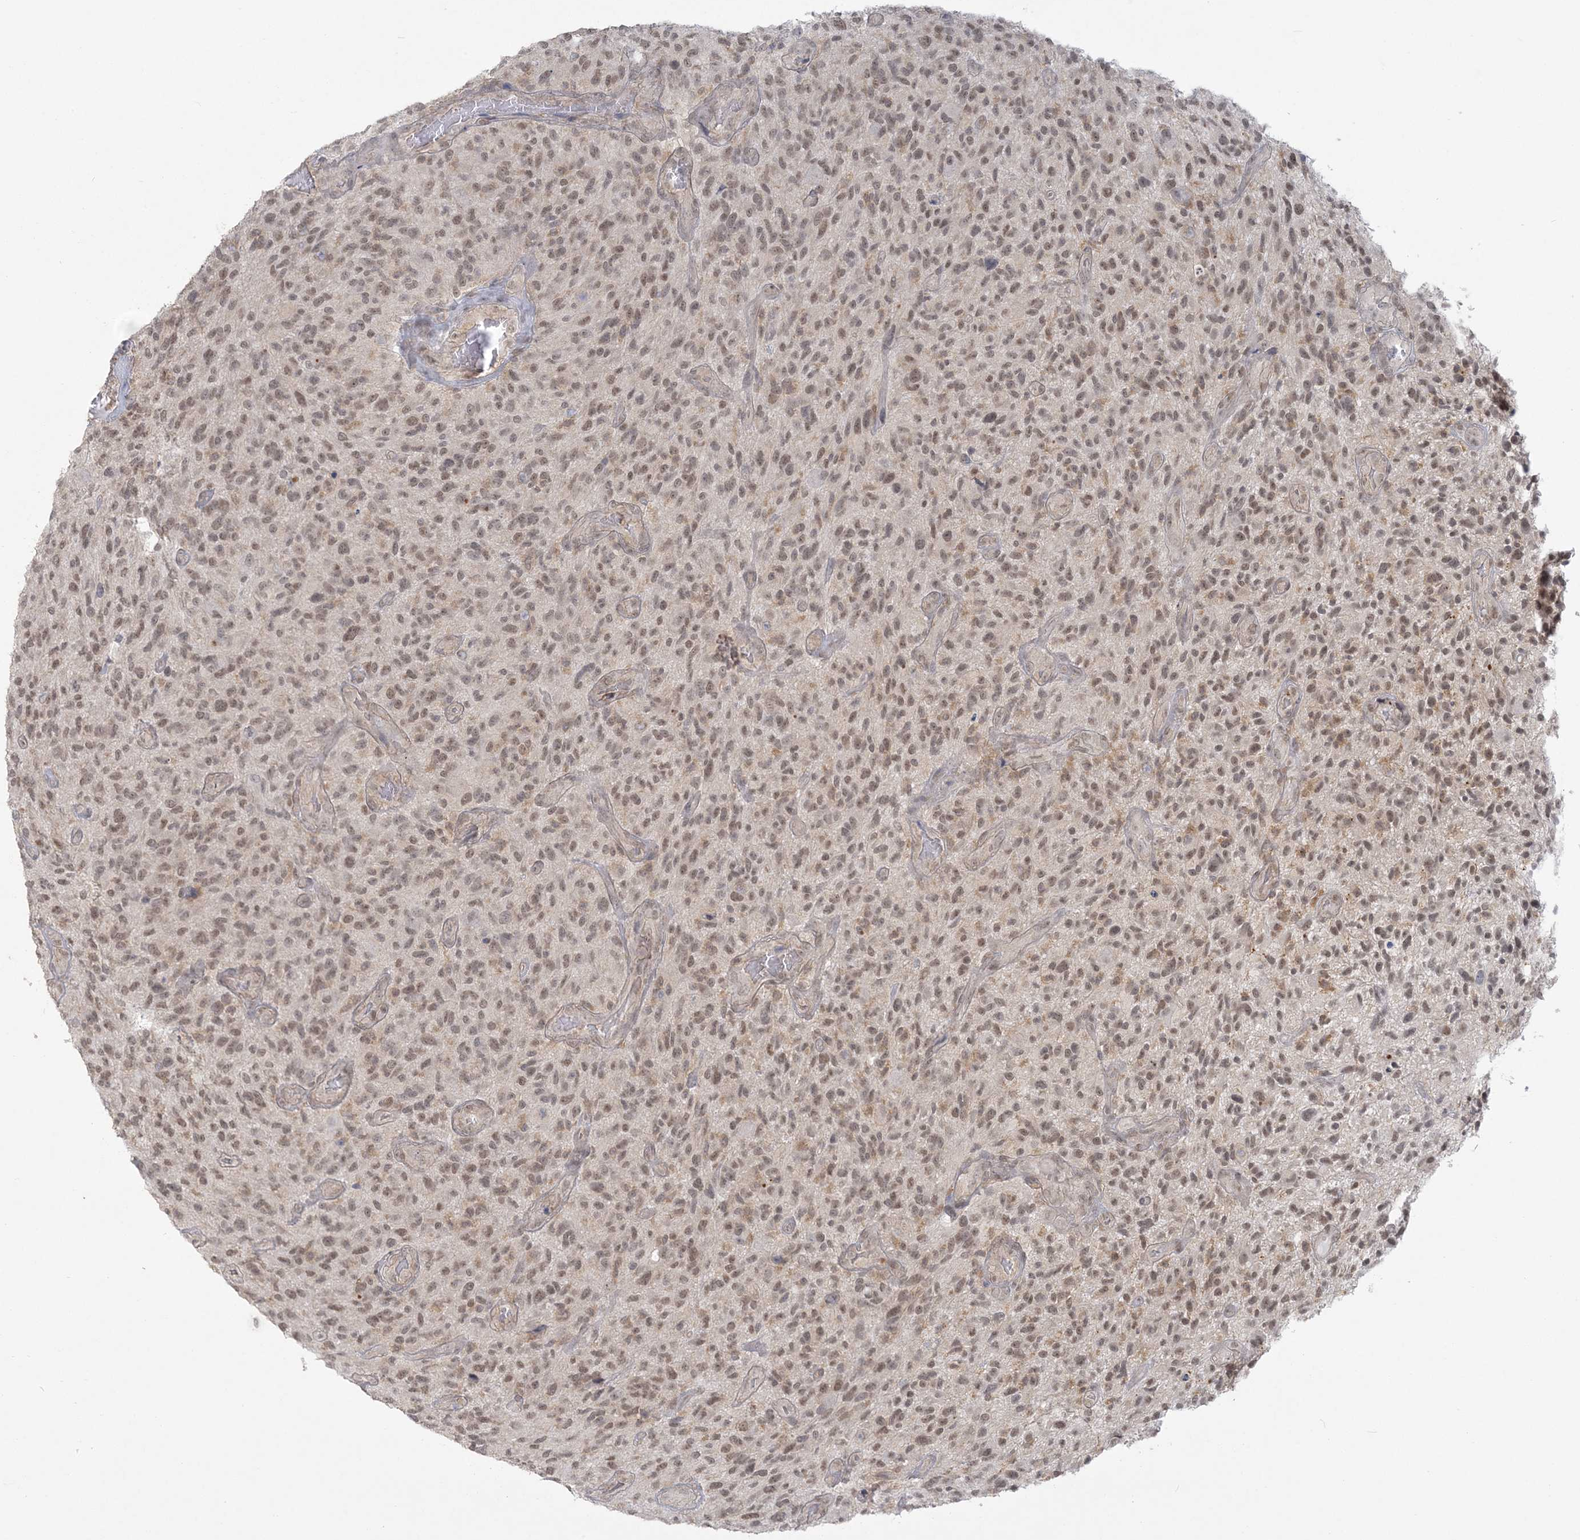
{"staining": {"intensity": "moderate", "quantity": ">75%", "location": "nuclear"}, "tissue": "glioma", "cell_type": "Tumor cells", "image_type": "cancer", "snomed": [{"axis": "morphology", "description": "Glioma, malignant, High grade"}, {"axis": "topography", "description": "Brain"}], "caption": "Tumor cells display medium levels of moderate nuclear staining in approximately >75% of cells in human malignant glioma (high-grade).", "gene": "ANKS1A", "patient": {"sex": "male", "age": 47}}